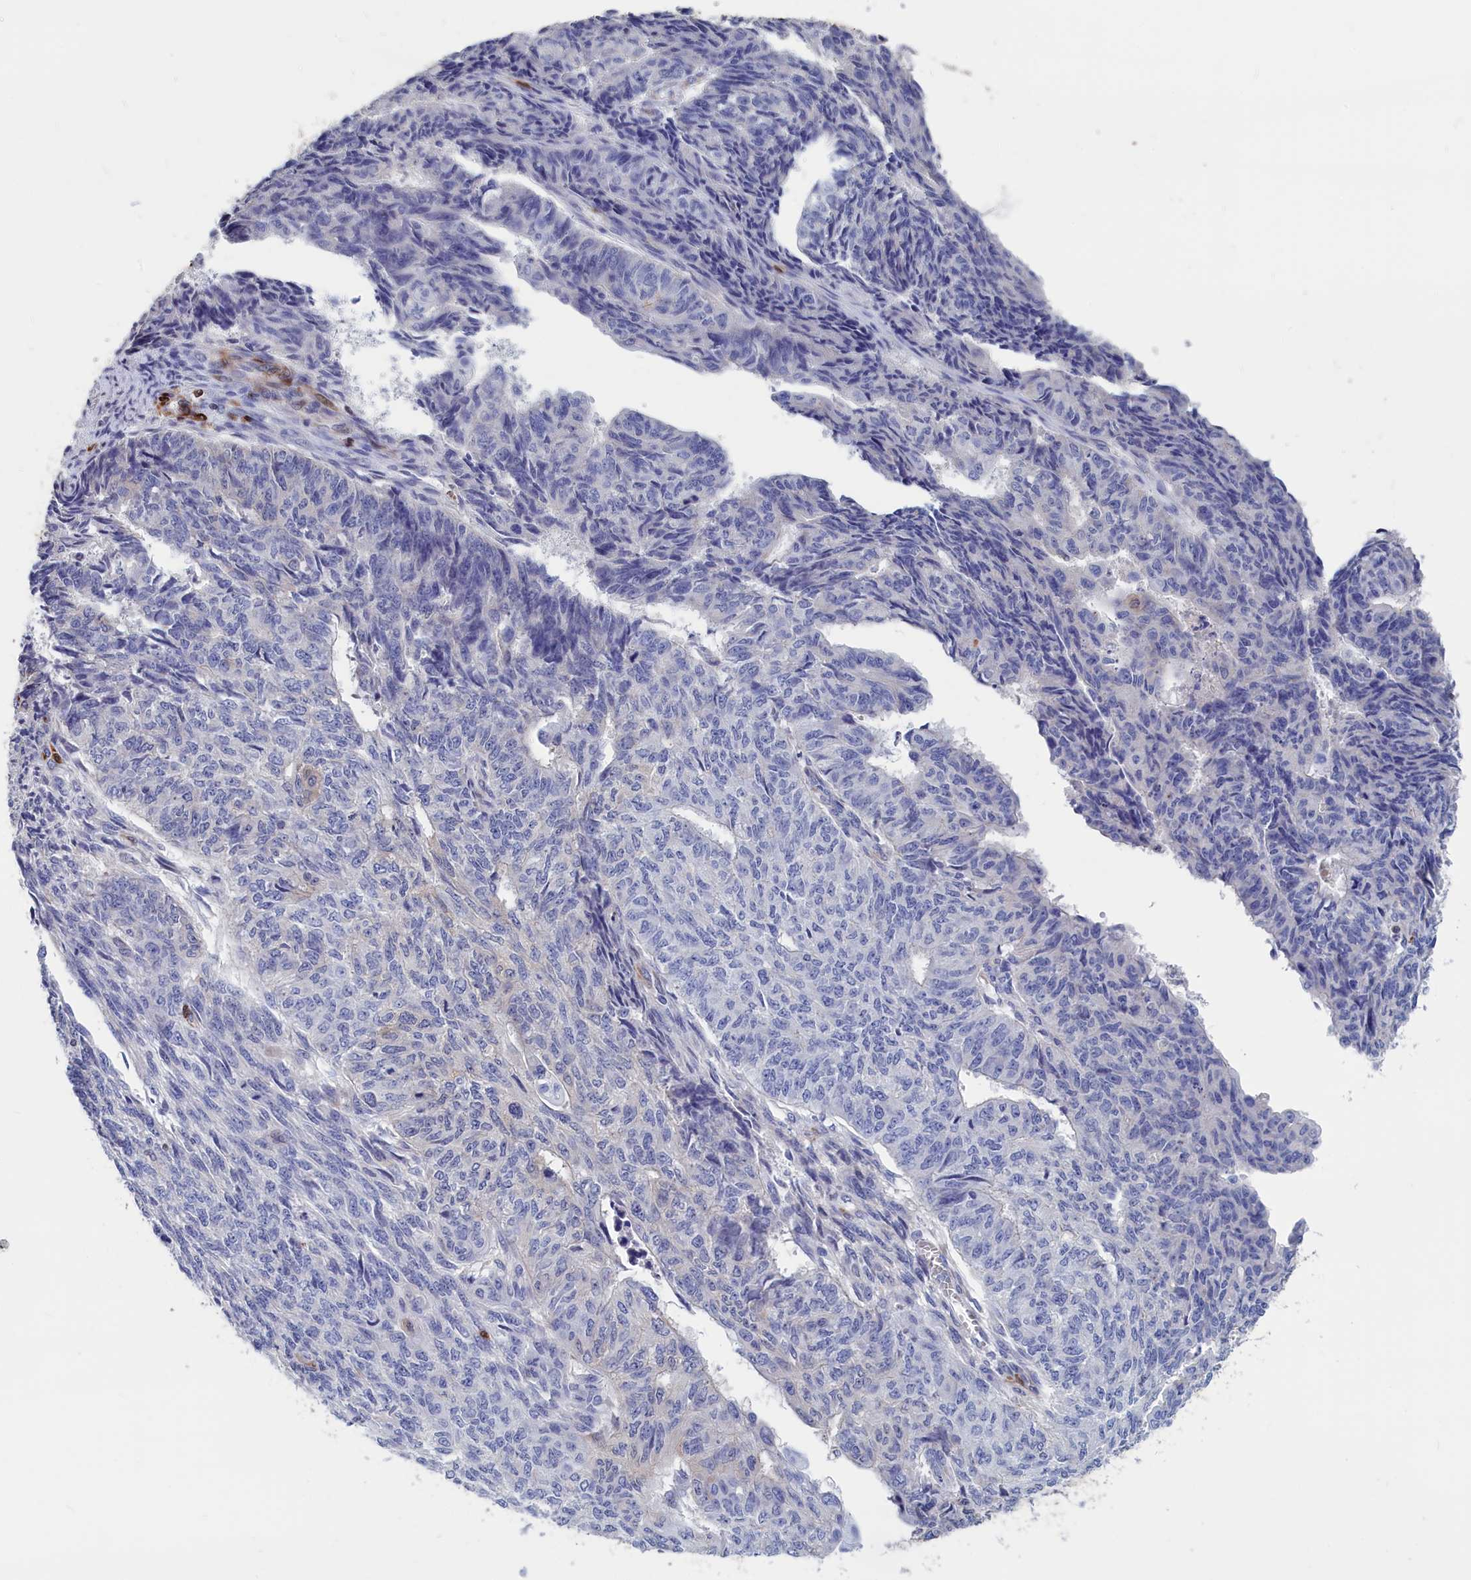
{"staining": {"intensity": "negative", "quantity": "none", "location": "none"}, "tissue": "endometrial cancer", "cell_type": "Tumor cells", "image_type": "cancer", "snomed": [{"axis": "morphology", "description": "Adenocarcinoma, NOS"}, {"axis": "topography", "description": "Endometrium"}], "caption": "A histopathology image of human endometrial cancer (adenocarcinoma) is negative for staining in tumor cells.", "gene": "CRIP1", "patient": {"sex": "female", "age": 32}}